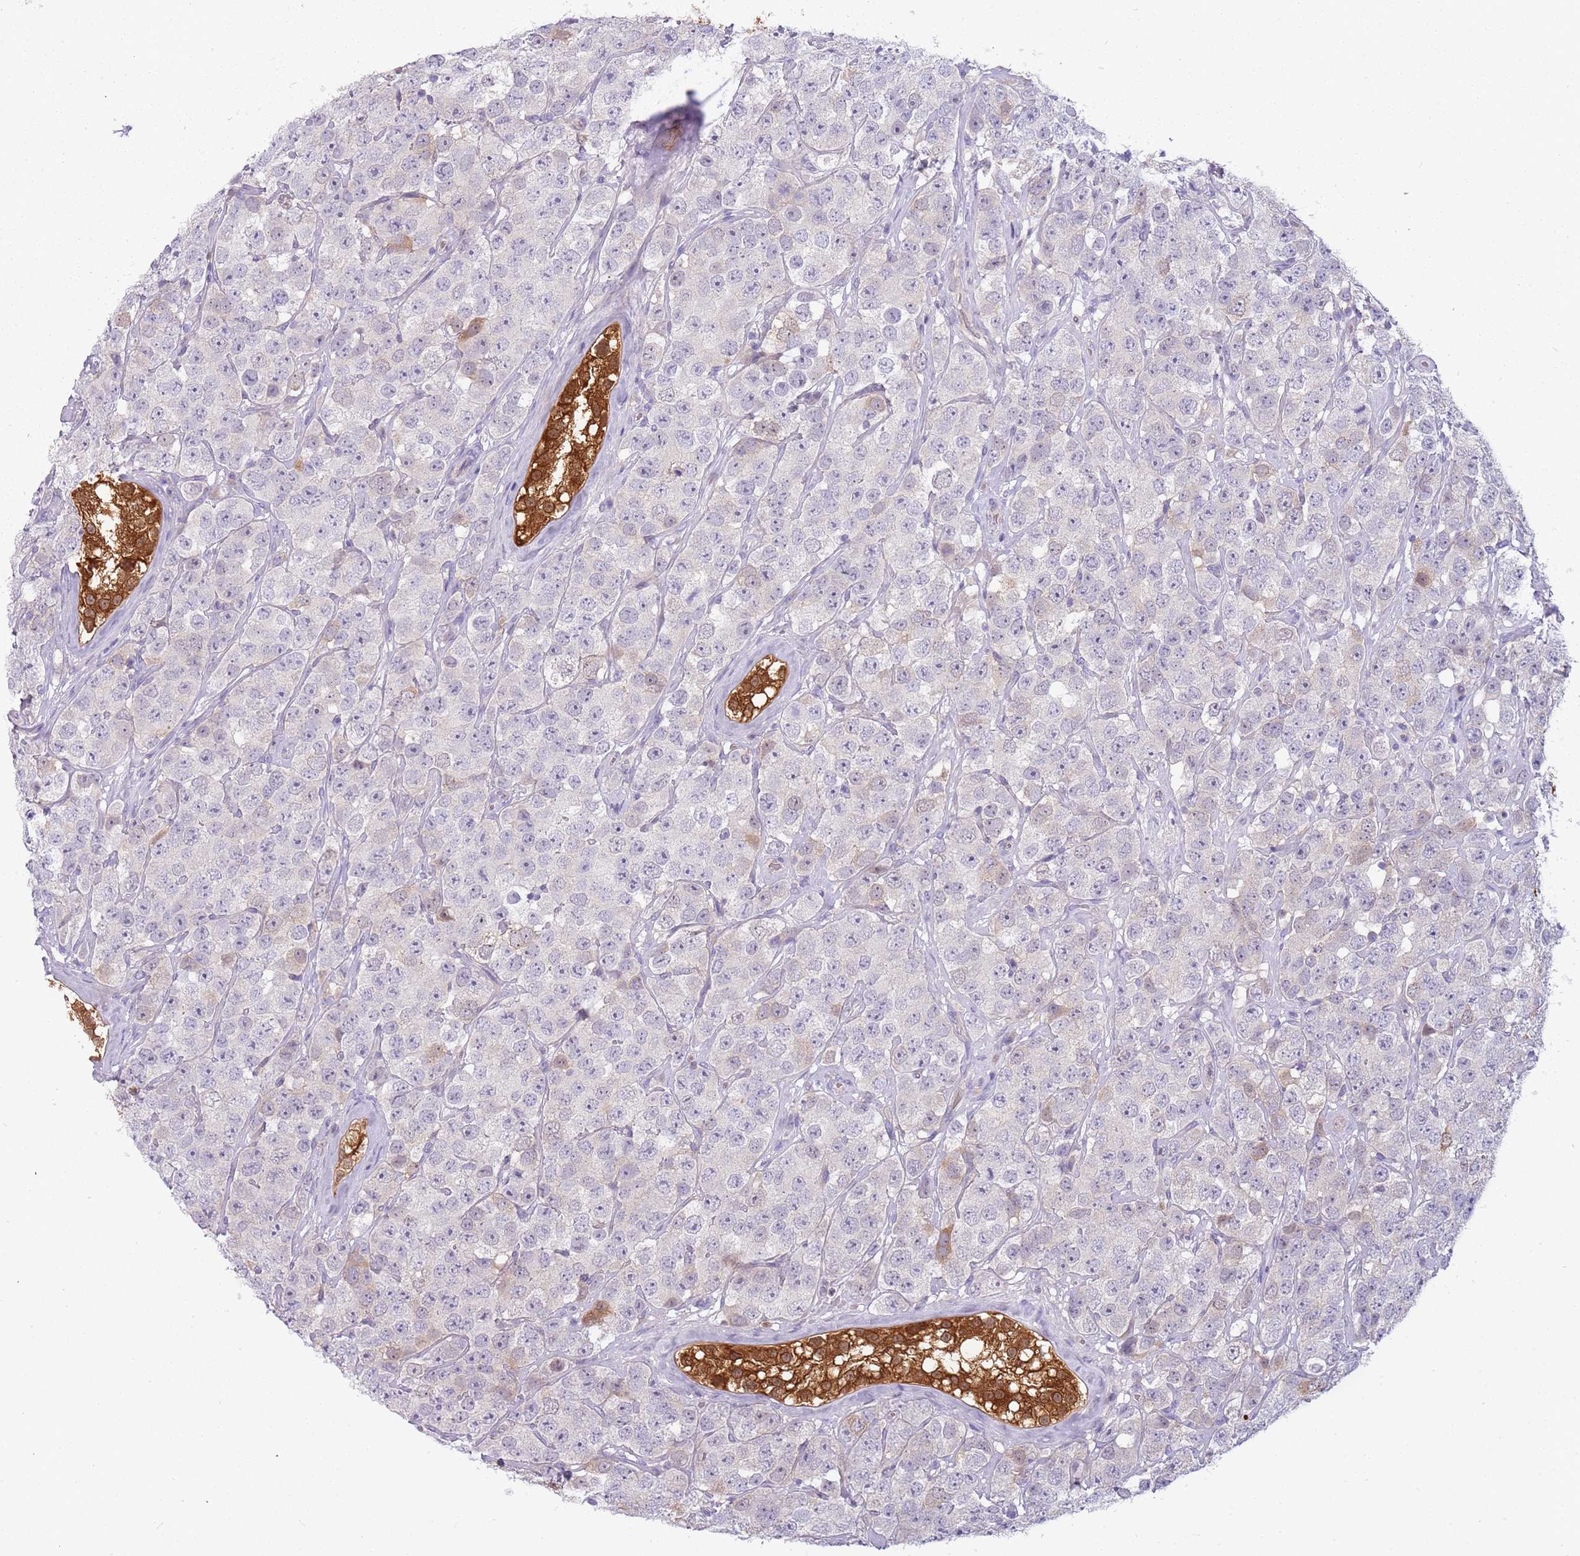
{"staining": {"intensity": "negative", "quantity": "none", "location": "none"}, "tissue": "testis cancer", "cell_type": "Tumor cells", "image_type": "cancer", "snomed": [{"axis": "morphology", "description": "Seminoma, NOS"}, {"axis": "topography", "description": "Testis"}], "caption": "Photomicrograph shows no significant protein expression in tumor cells of seminoma (testis).", "gene": "ARHGAP5", "patient": {"sex": "male", "age": 28}}